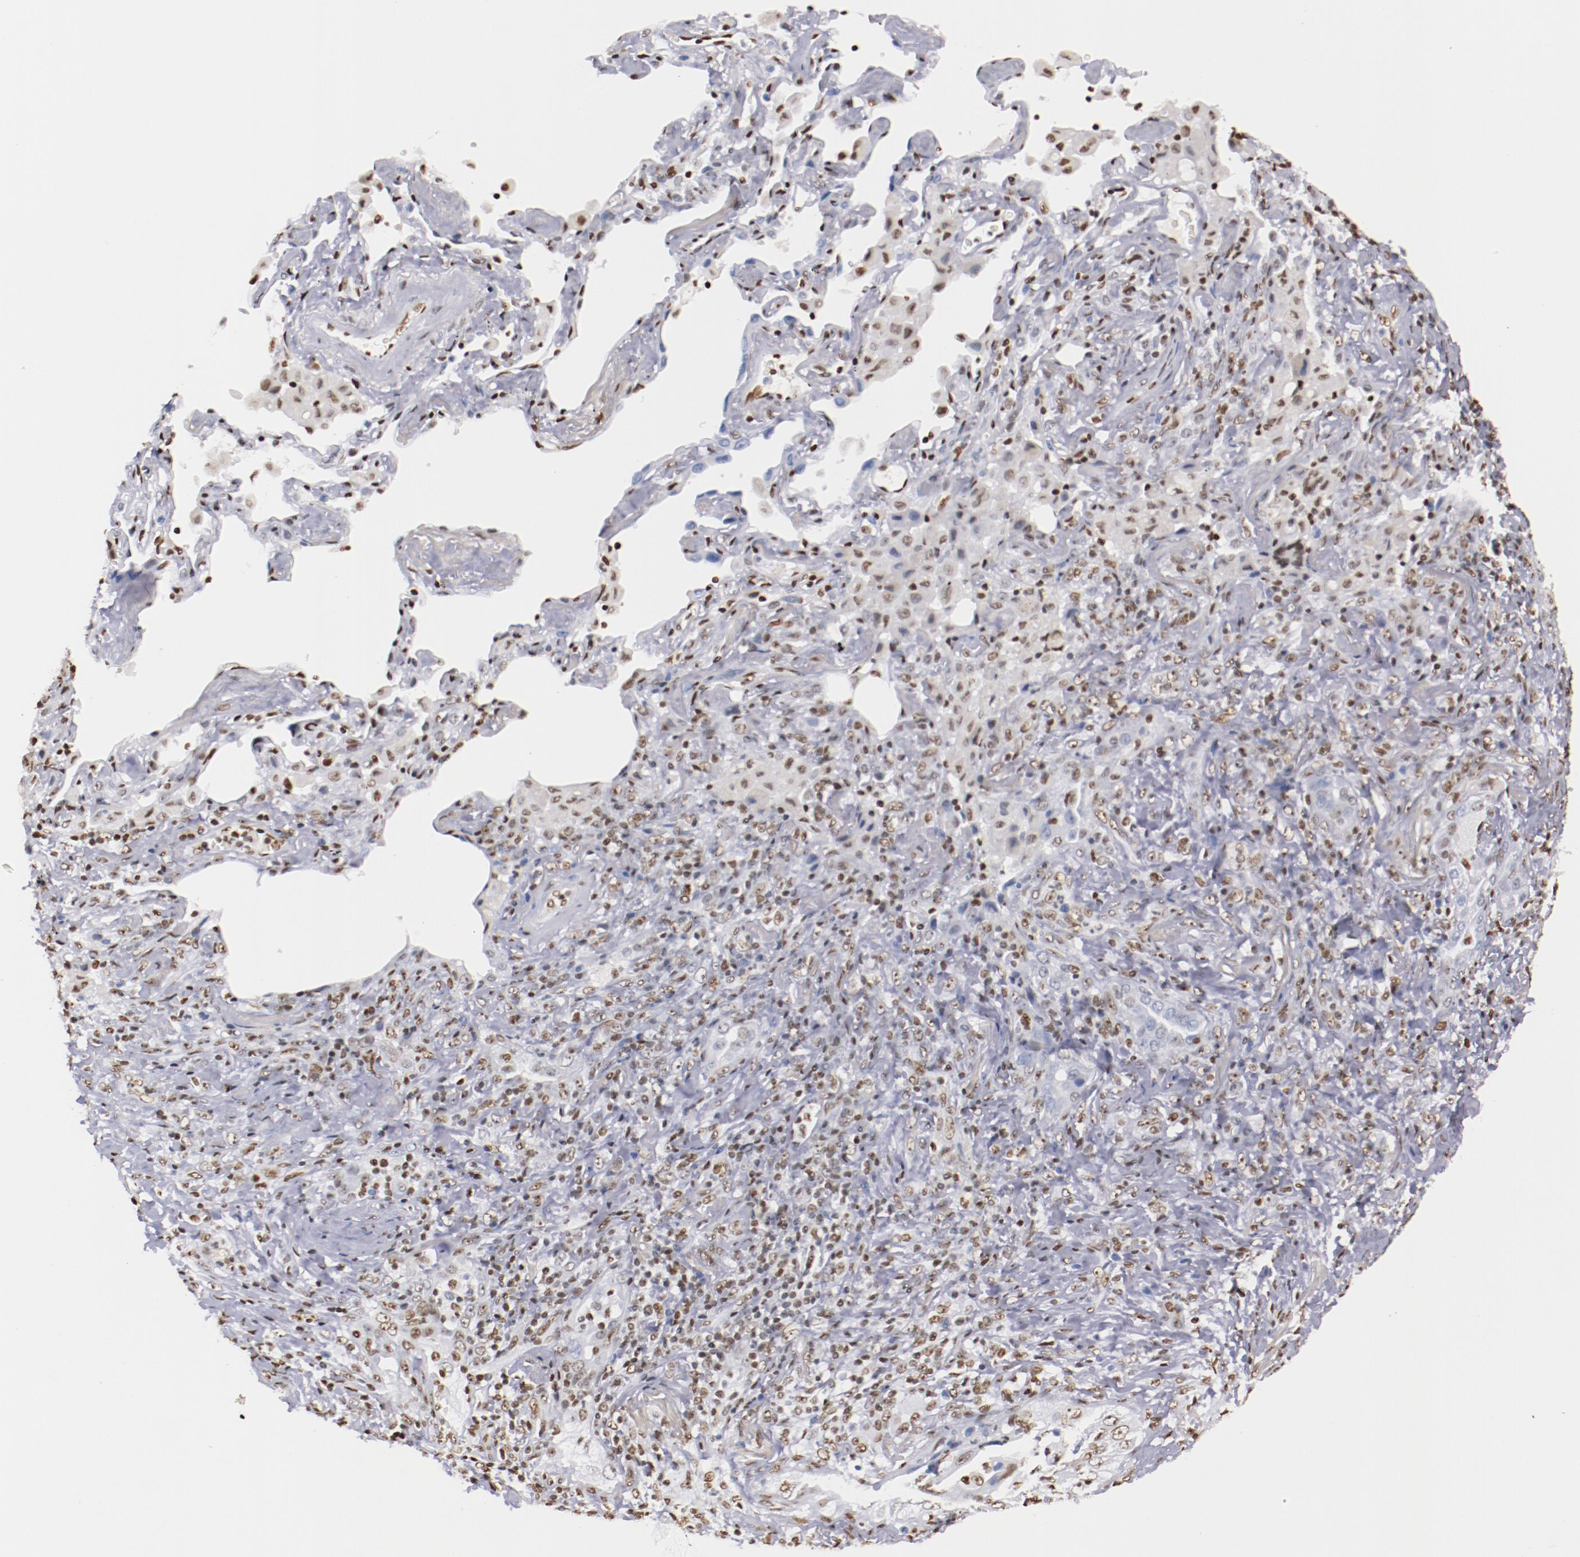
{"staining": {"intensity": "negative", "quantity": "none", "location": "none"}, "tissue": "lung cancer", "cell_type": "Tumor cells", "image_type": "cancer", "snomed": [{"axis": "morphology", "description": "Squamous cell carcinoma, NOS"}, {"axis": "topography", "description": "Lung"}], "caption": "A high-resolution photomicrograph shows immunohistochemistry (IHC) staining of lung squamous cell carcinoma, which displays no significant staining in tumor cells.", "gene": "IFI16", "patient": {"sex": "female", "age": 67}}